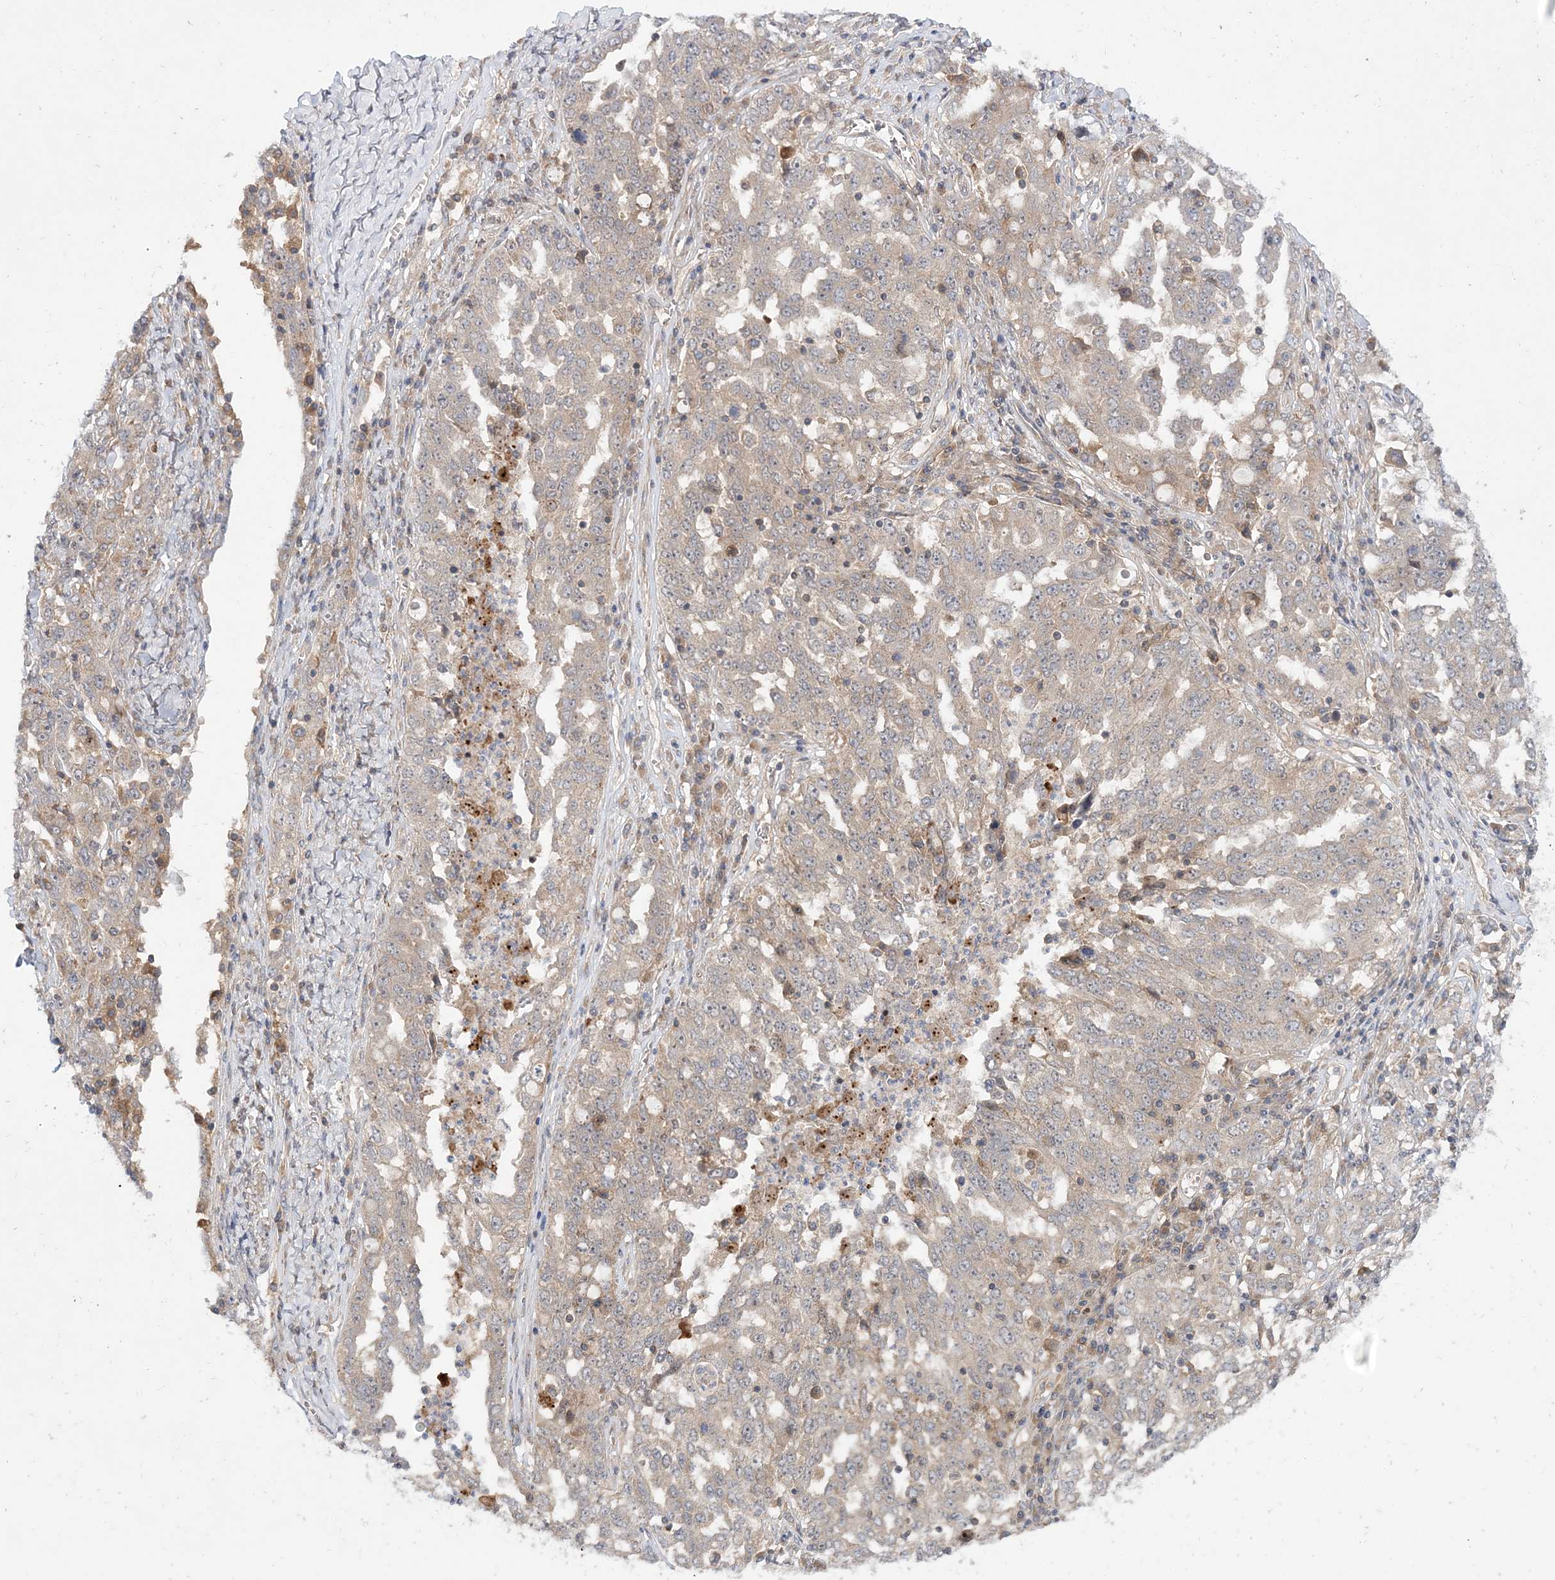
{"staining": {"intensity": "weak", "quantity": "<25%", "location": "cytoplasmic/membranous"}, "tissue": "ovarian cancer", "cell_type": "Tumor cells", "image_type": "cancer", "snomed": [{"axis": "morphology", "description": "Carcinoma, endometroid"}, {"axis": "topography", "description": "Ovary"}], "caption": "Histopathology image shows no protein expression in tumor cells of ovarian cancer (endometroid carcinoma) tissue. (Immunohistochemistry, brightfield microscopy, high magnification).", "gene": "TMEM9B", "patient": {"sex": "female", "age": 62}}